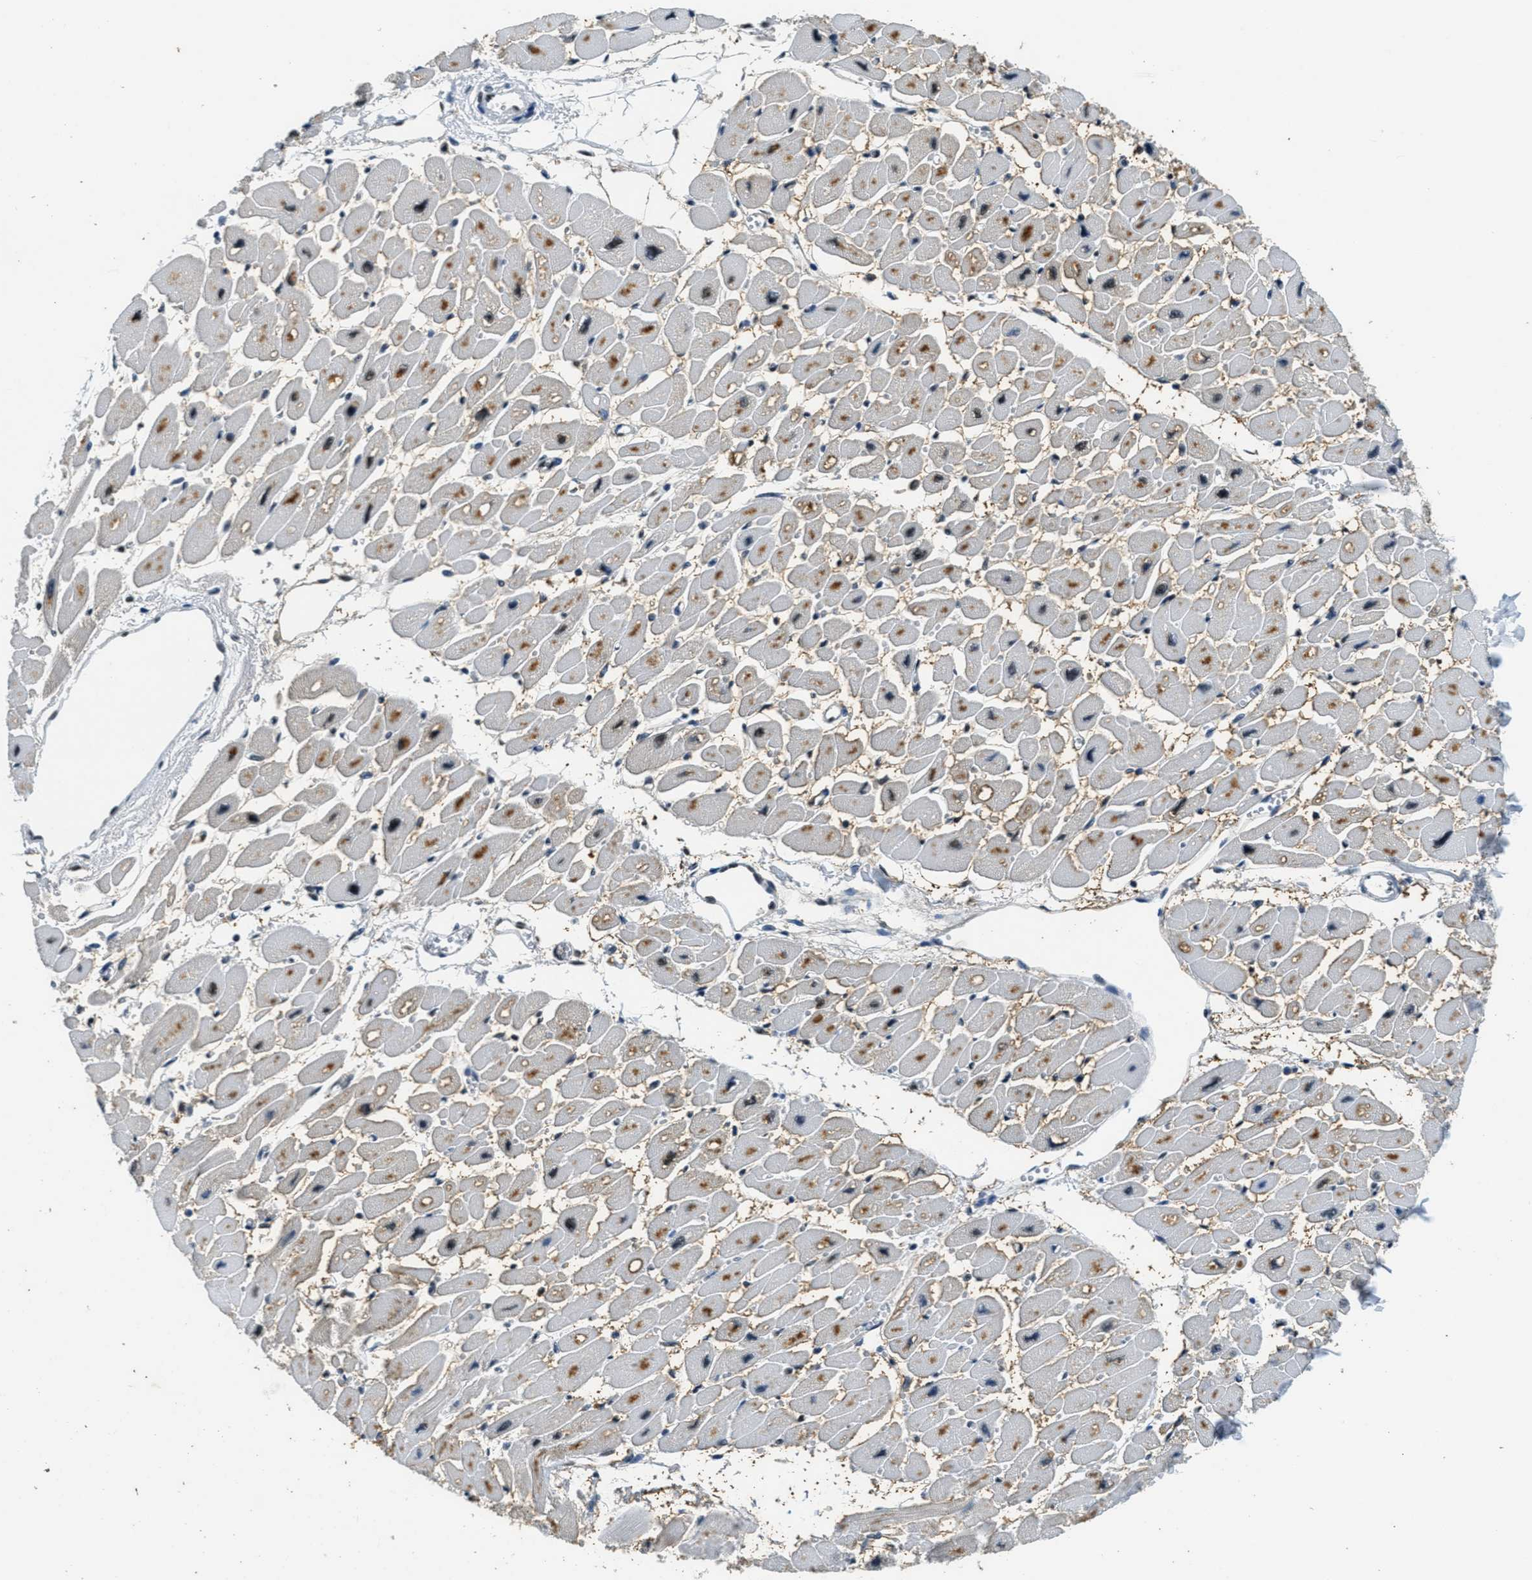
{"staining": {"intensity": "moderate", "quantity": "25%-75%", "location": "nuclear"}, "tissue": "heart muscle", "cell_type": "Cardiomyocytes", "image_type": "normal", "snomed": [{"axis": "morphology", "description": "Normal tissue, NOS"}, {"axis": "topography", "description": "Heart"}], "caption": "Immunohistochemistry of normal human heart muscle displays medium levels of moderate nuclear expression in about 25%-75% of cardiomyocytes.", "gene": "SSB", "patient": {"sex": "female", "age": 54}}